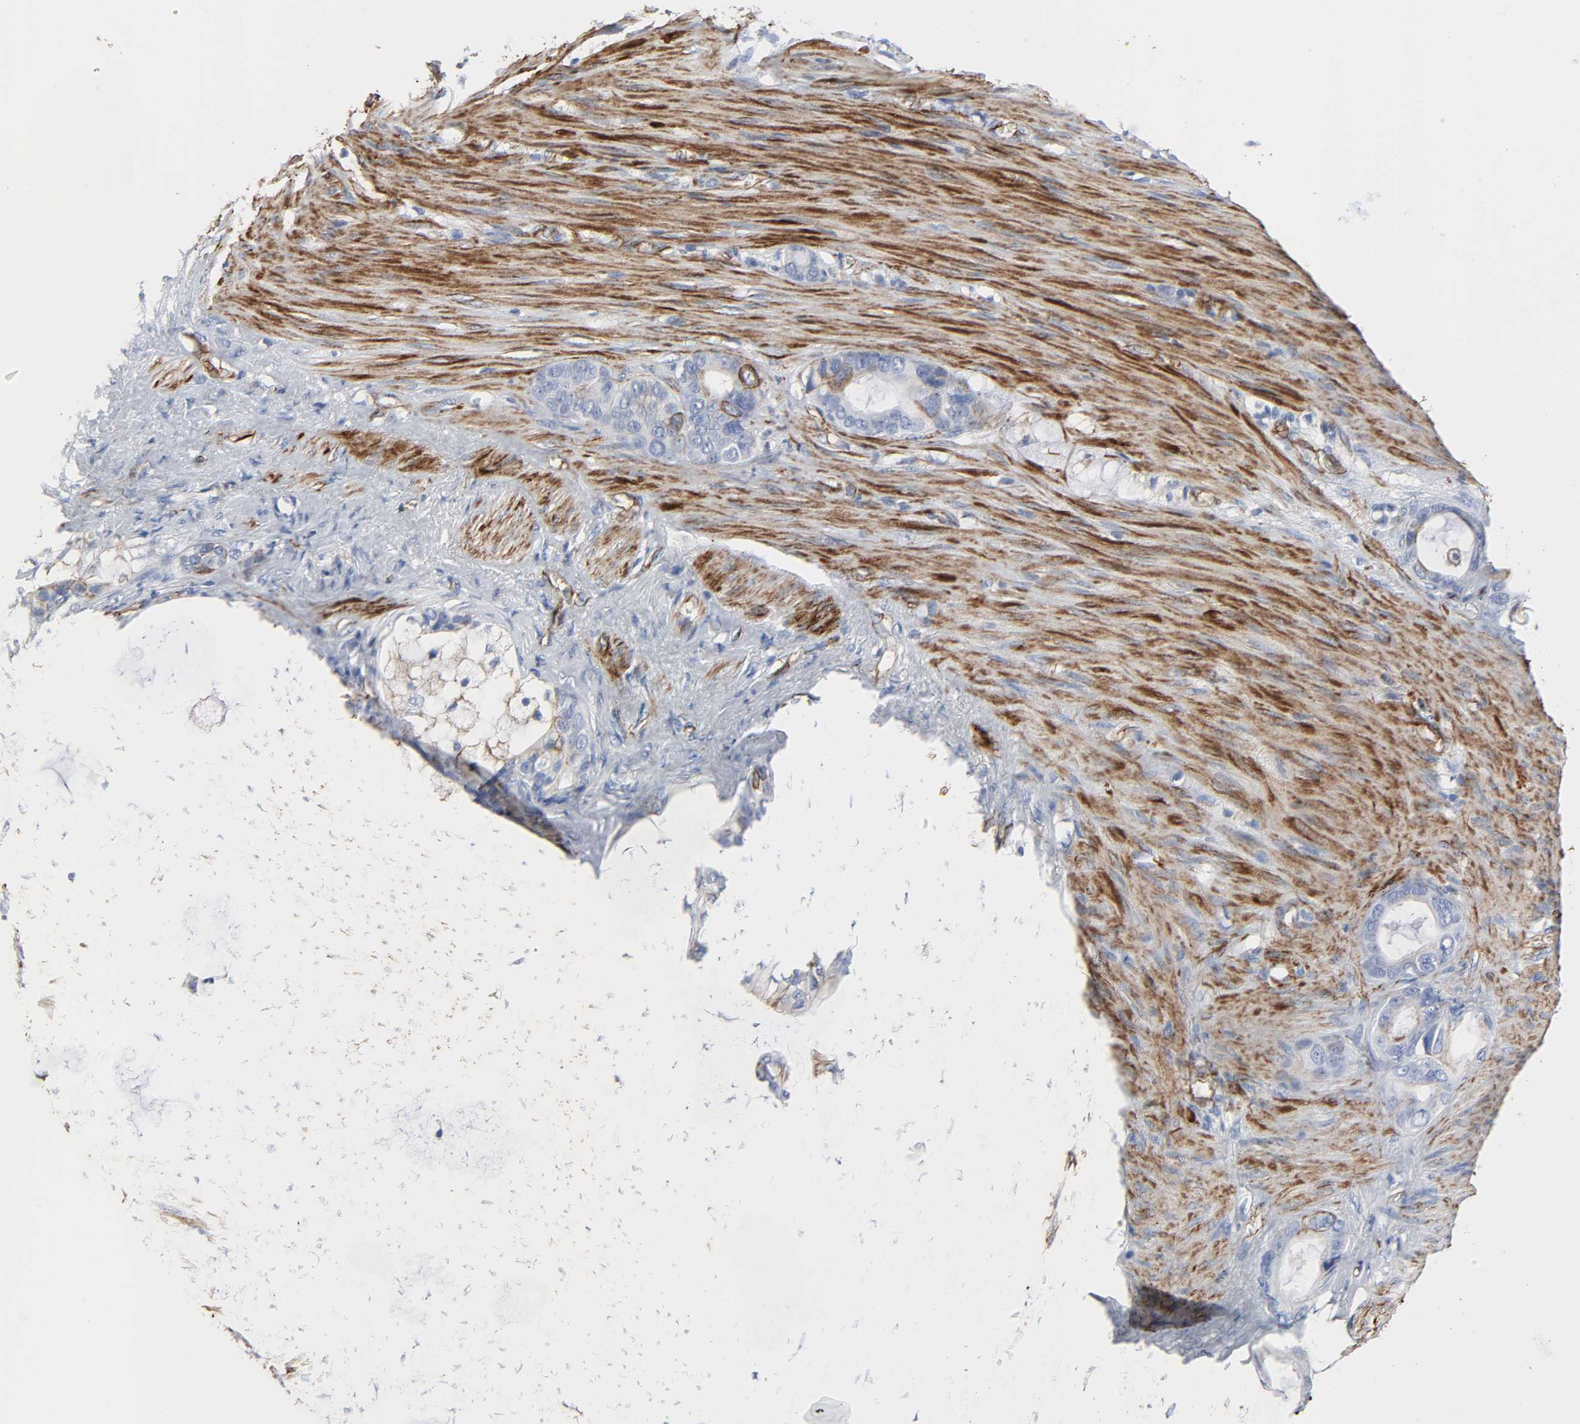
{"staining": {"intensity": "negative", "quantity": "none", "location": "none"}, "tissue": "stomach cancer", "cell_type": "Tumor cells", "image_type": "cancer", "snomed": [{"axis": "morphology", "description": "Adenocarcinoma, NOS"}, {"axis": "topography", "description": "Stomach"}], "caption": "Protein analysis of stomach adenocarcinoma shows no significant positivity in tumor cells. (DAB immunohistochemistry, high magnification).", "gene": "PECAM1", "patient": {"sex": "female", "age": 75}}